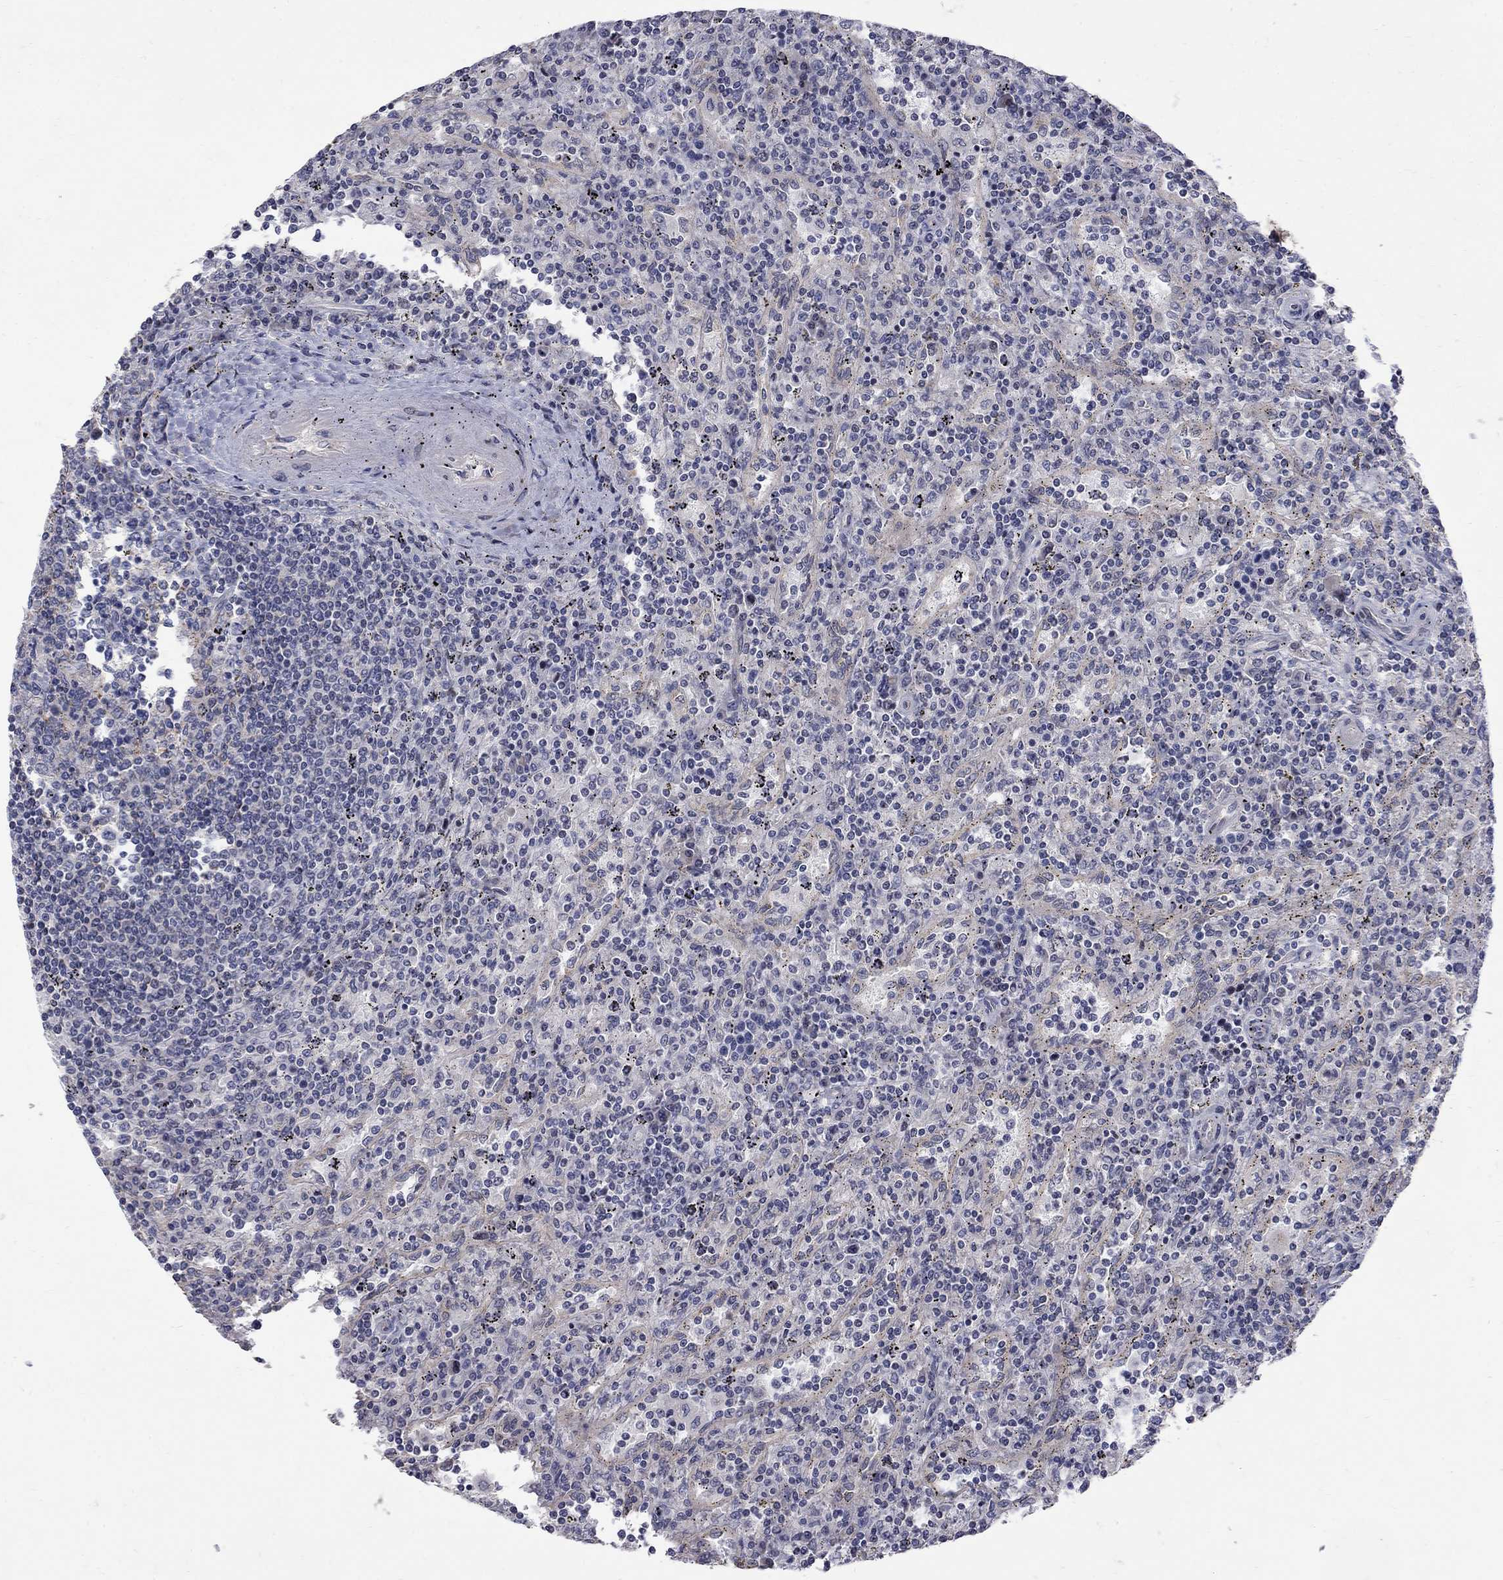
{"staining": {"intensity": "negative", "quantity": "none", "location": "none"}, "tissue": "lymphoma", "cell_type": "Tumor cells", "image_type": "cancer", "snomed": [{"axis": "morphology", "description": "Malignant lymphoma, non-Hodgkin's type, Low grade"}, {"axis": "topography", "description": "Spleen"}], "caption": "A high-resolution micrograph shows immunohistochemistry (IHC) staining of lymphoma, which exhibits no significant expression in tumor cells.", "gene": "SH2B1", "patient": {"sex": "male", "age": 62}}